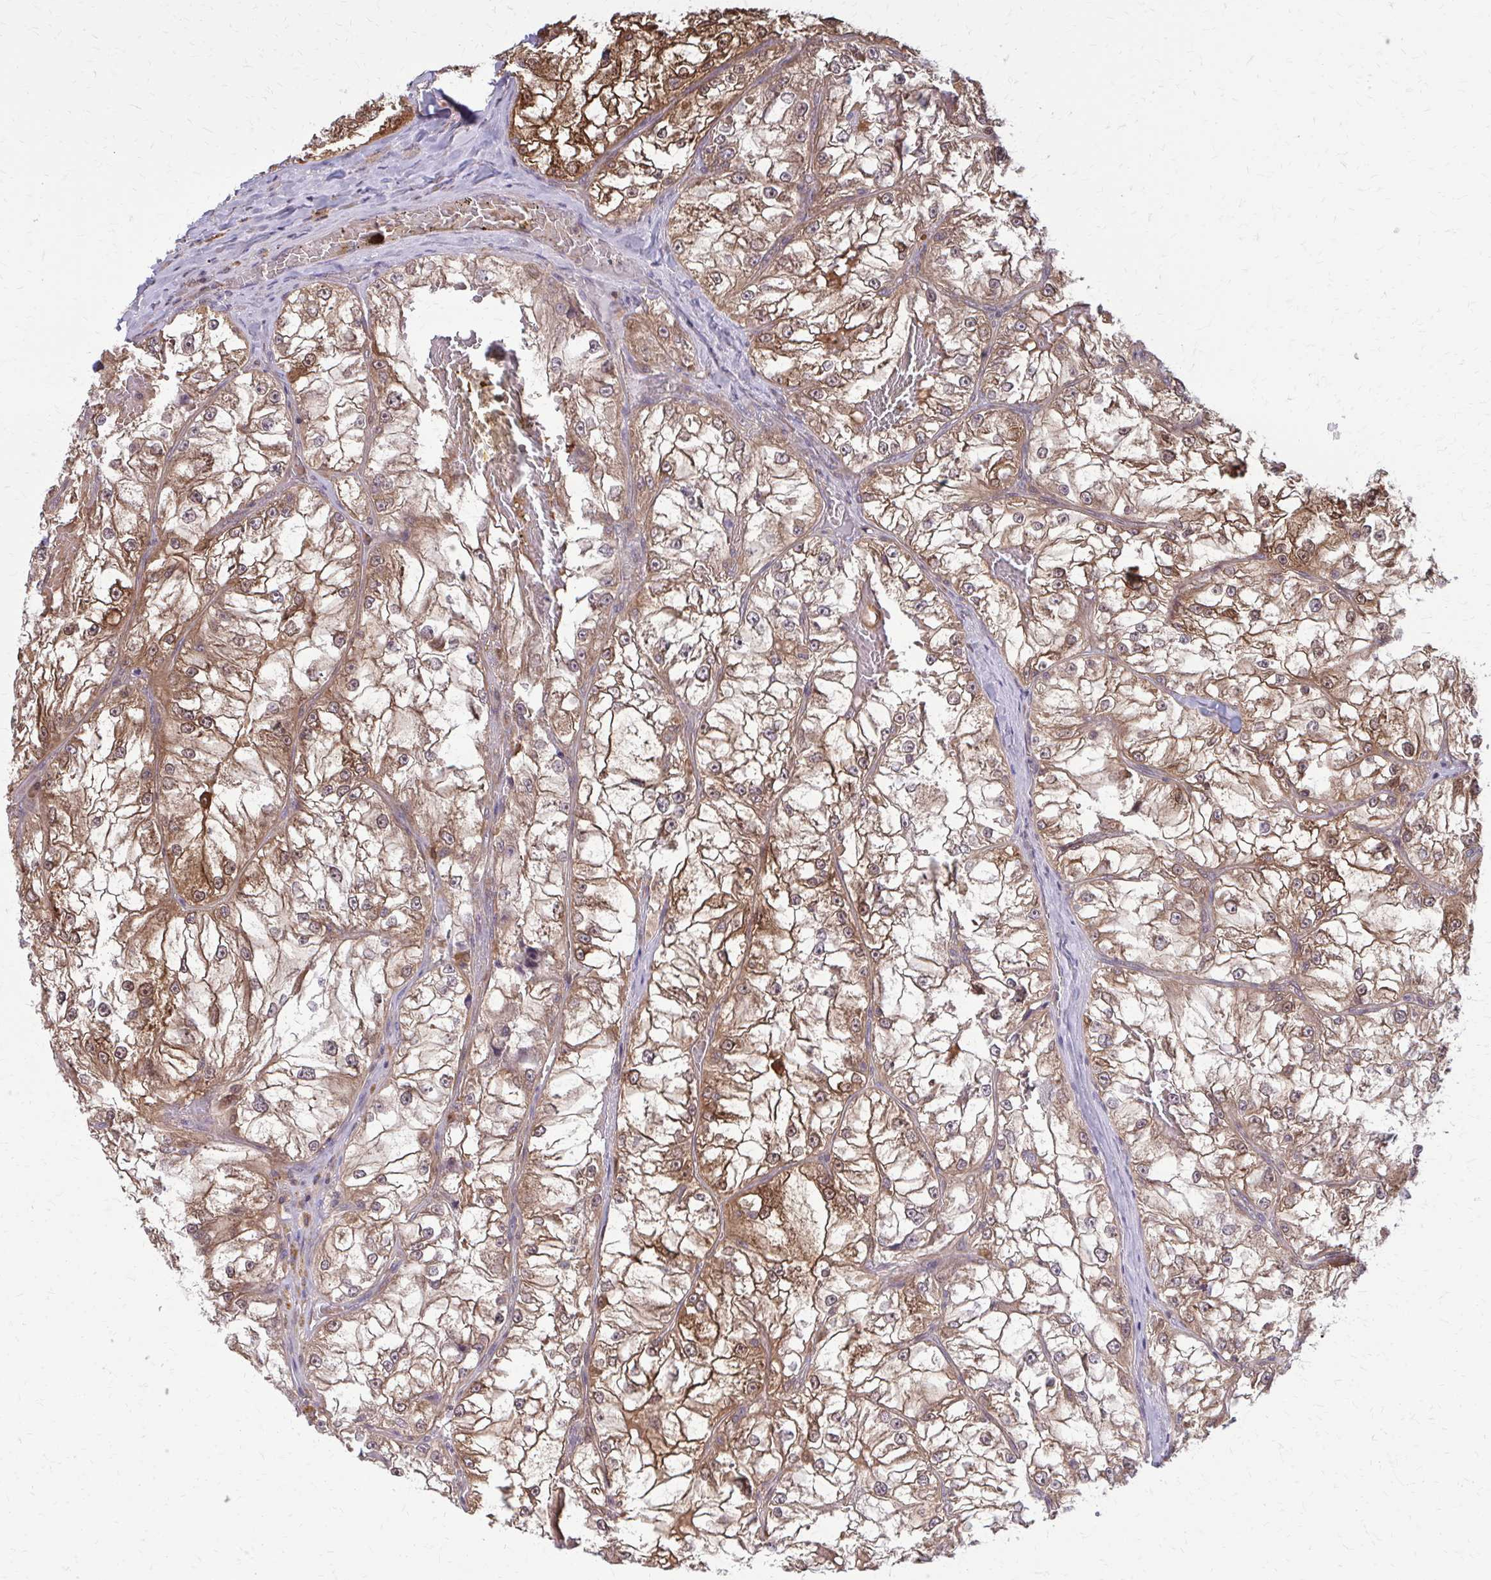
{"staining": {"intensity": "strong", "quantity": ">75%", "location": "cytoplasmic/membranous"}, "tissue": "renal cancer", "cell_type": "Tumor cells", "image_type": "cancer", "snomed": [{"axis": "morphology", "description": "Adenocarcinoma, NOS"}, {"axis": "topography", "description": "Kidney"}], "caption": "Protein staining of adenocarcinoma (renal) tissue exhibits strong cytoplasmic/membranous expression in about >75% of tumor cells.", "gene": "DBI", "patient": {"sex": "female", "age": 72}}